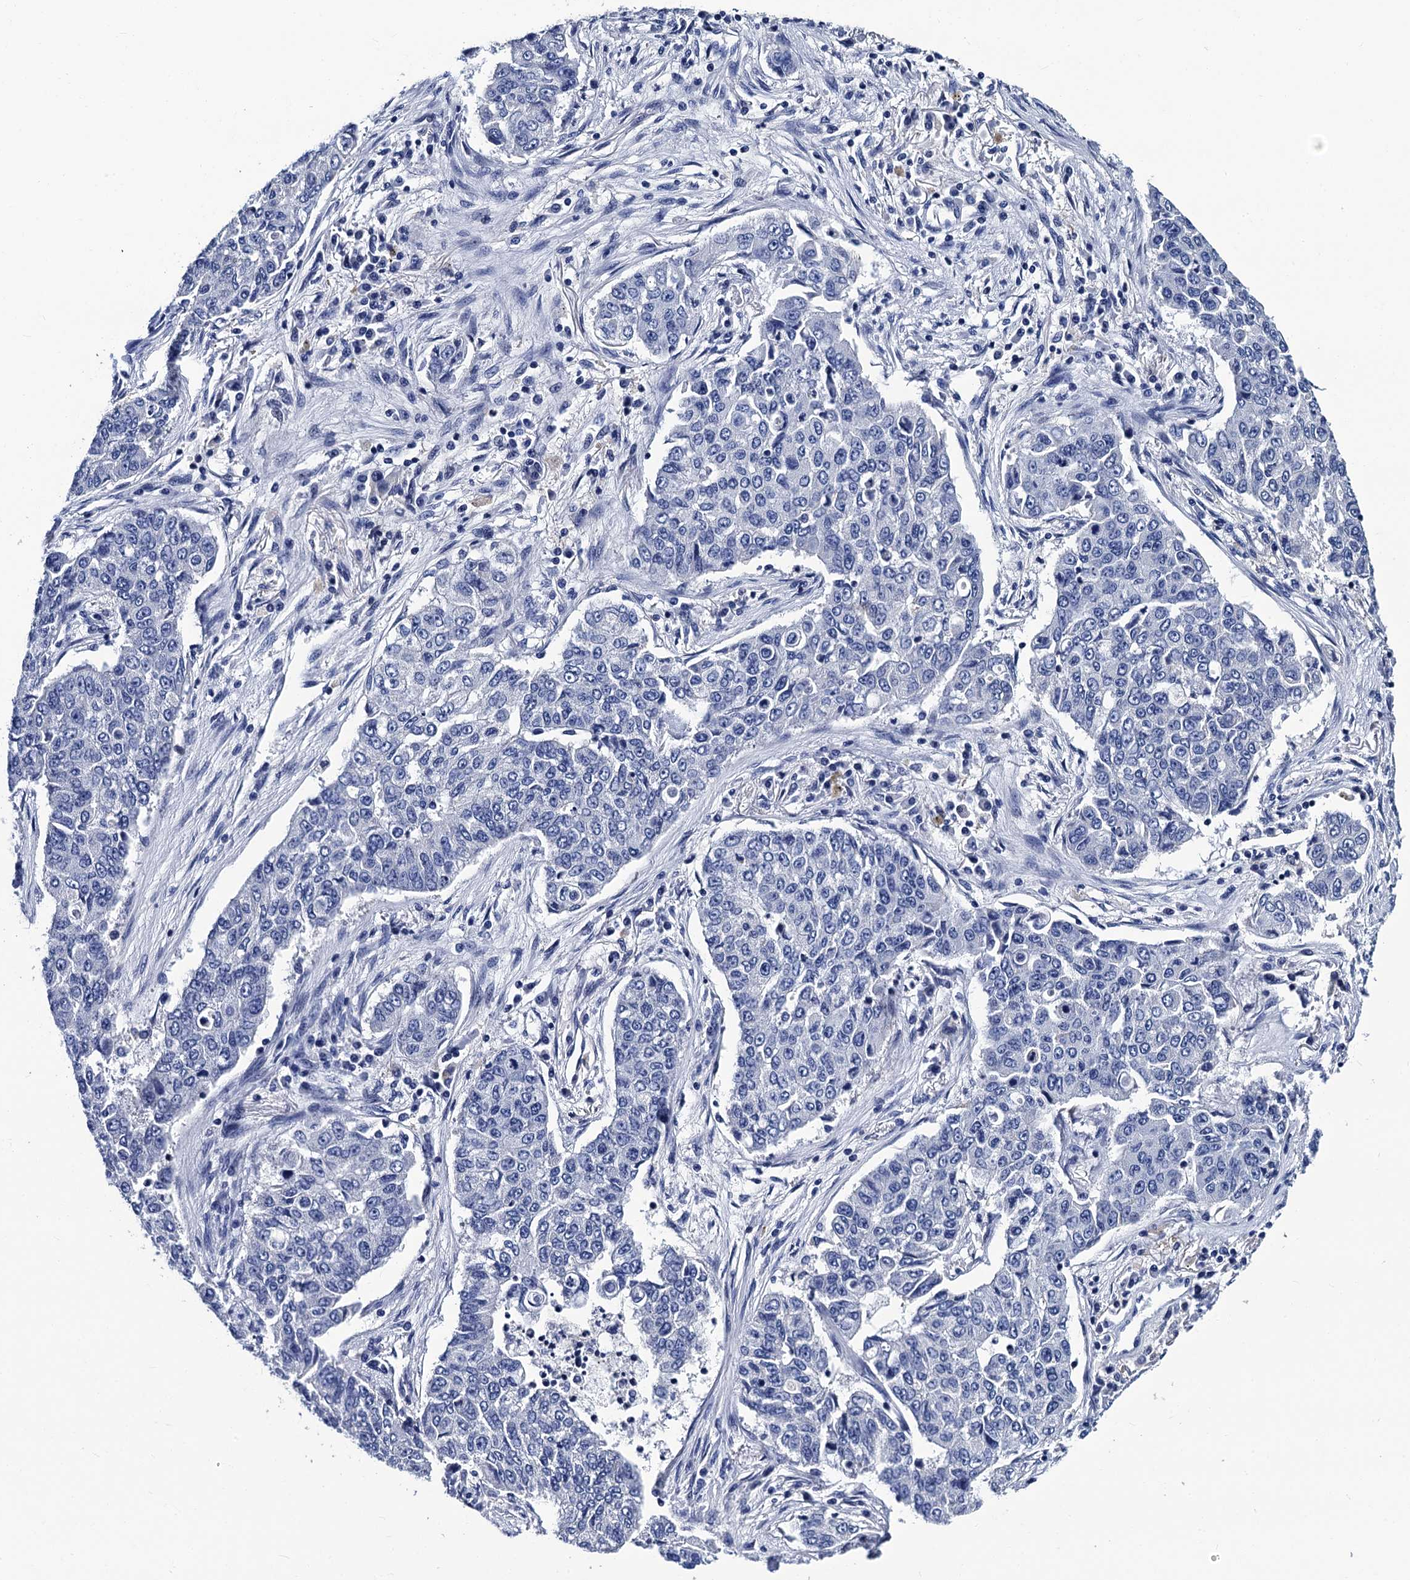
{"staining": {"intensity": "negative", "quantity": "none", "location": "none"}, "tissue": "lung cancer", "cell_type": "Tumor cells", "image_type": "cancer", "snomed": [{"axis": "morphology", "description": "Squamous cell carcinoma, NOS"}, {"axis": "topography", "description": "Lung"}], "caption": "Micrograph shows no significant protein staining in tumor cells of lung cancer (squamous cell carcinoma).", "gene": "LRRC30", "patient": {"sex": "male", "age": 74}}